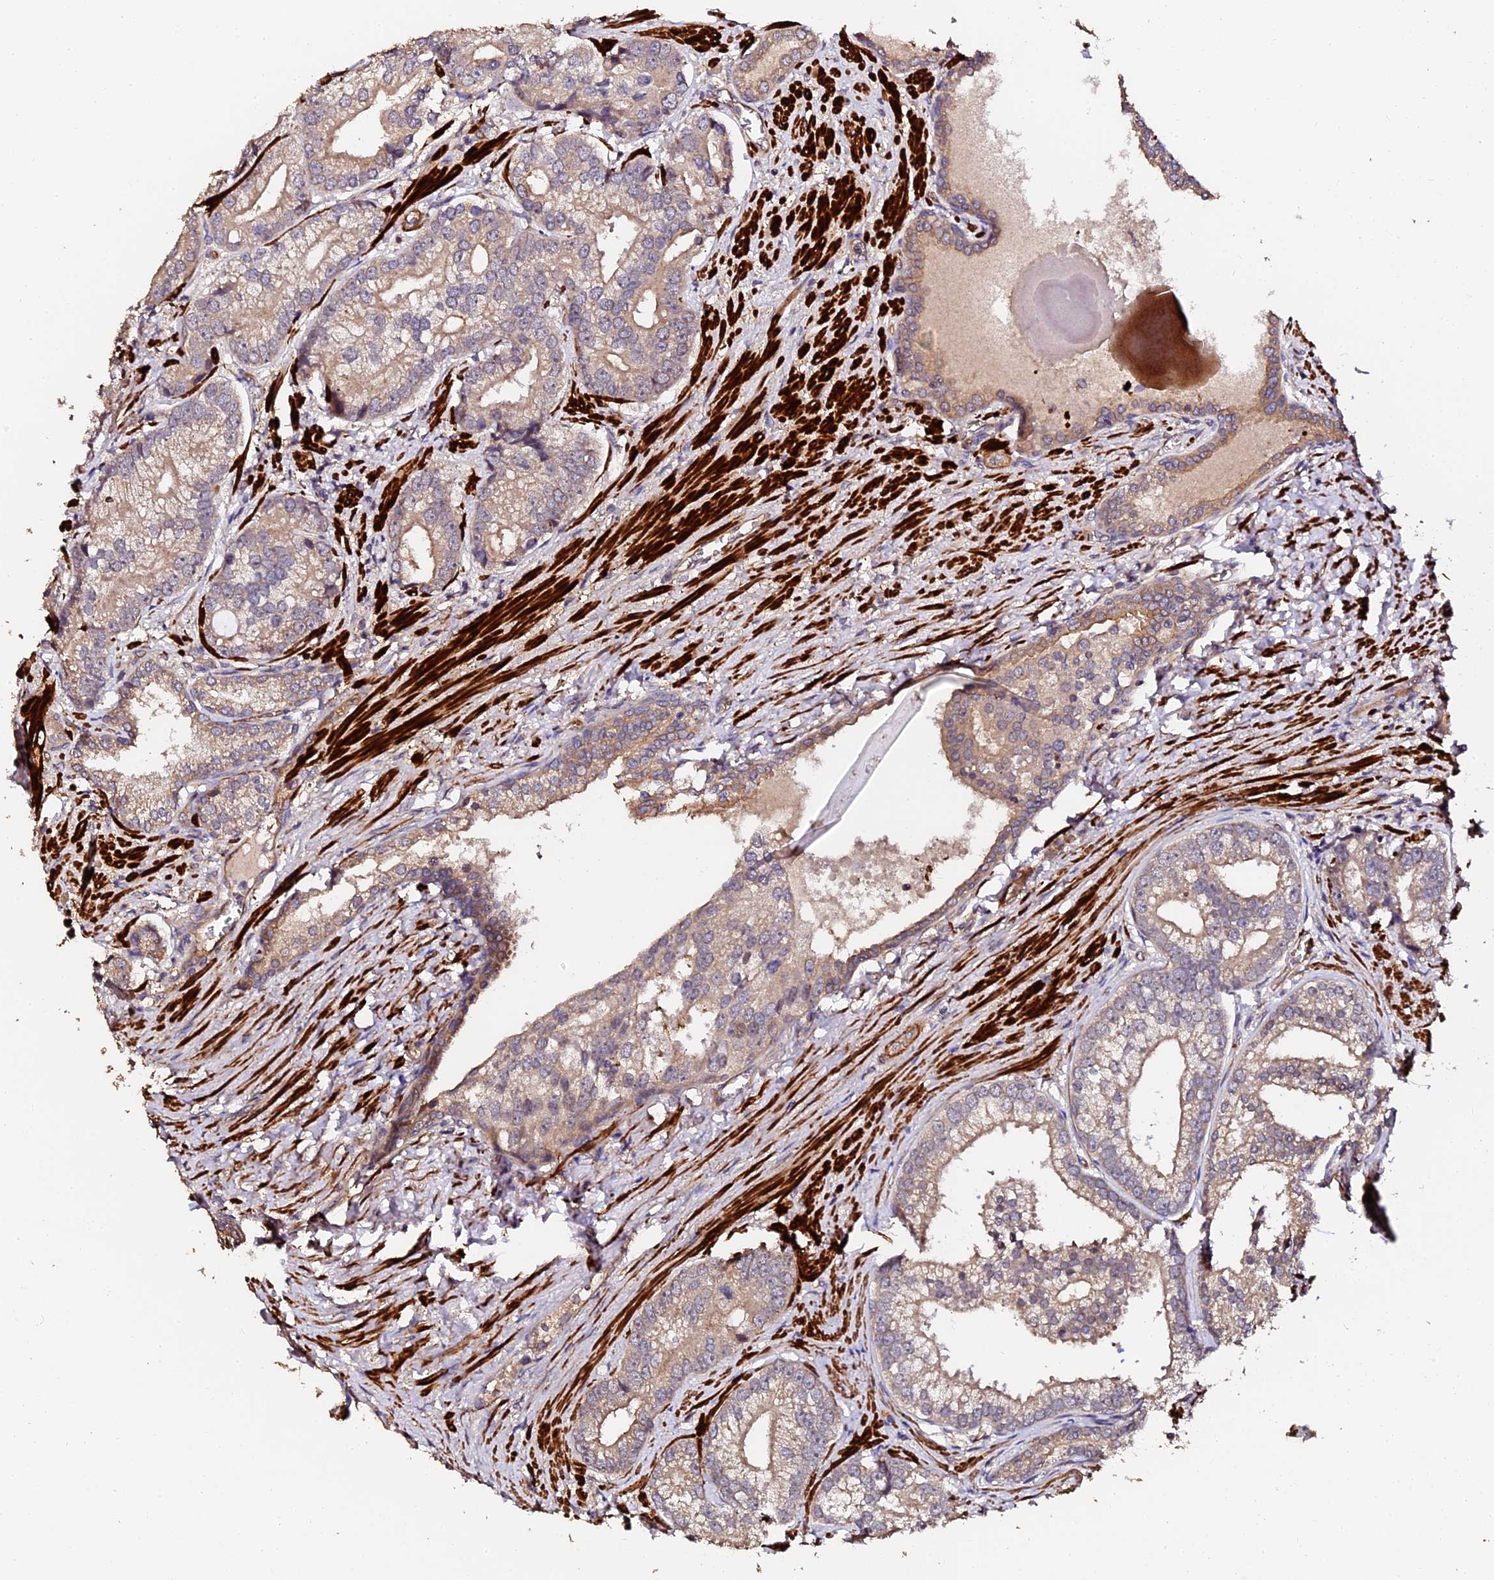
{"staining": {"intensity": "weak", "quantity": ">75%", "location": "cytoplasmic/membranous"}, "tissue": "prostate cancer", "cell_type": "Tumor cells", "image_type": "cancer", "snomed": [{"axis": "morphology", "description": "Adenocarcinoma, High grade"}, {"axis": "topography", "description": "Prostate"}], "caption": "Protein expression analysis of human prostate high-grade adenocarcinoma reveals weak cytoplasmic/membranous positivity in about >75% of tumor cells.", "gene": "TDO2", "patient": {"sex": "male", "age": 75}}